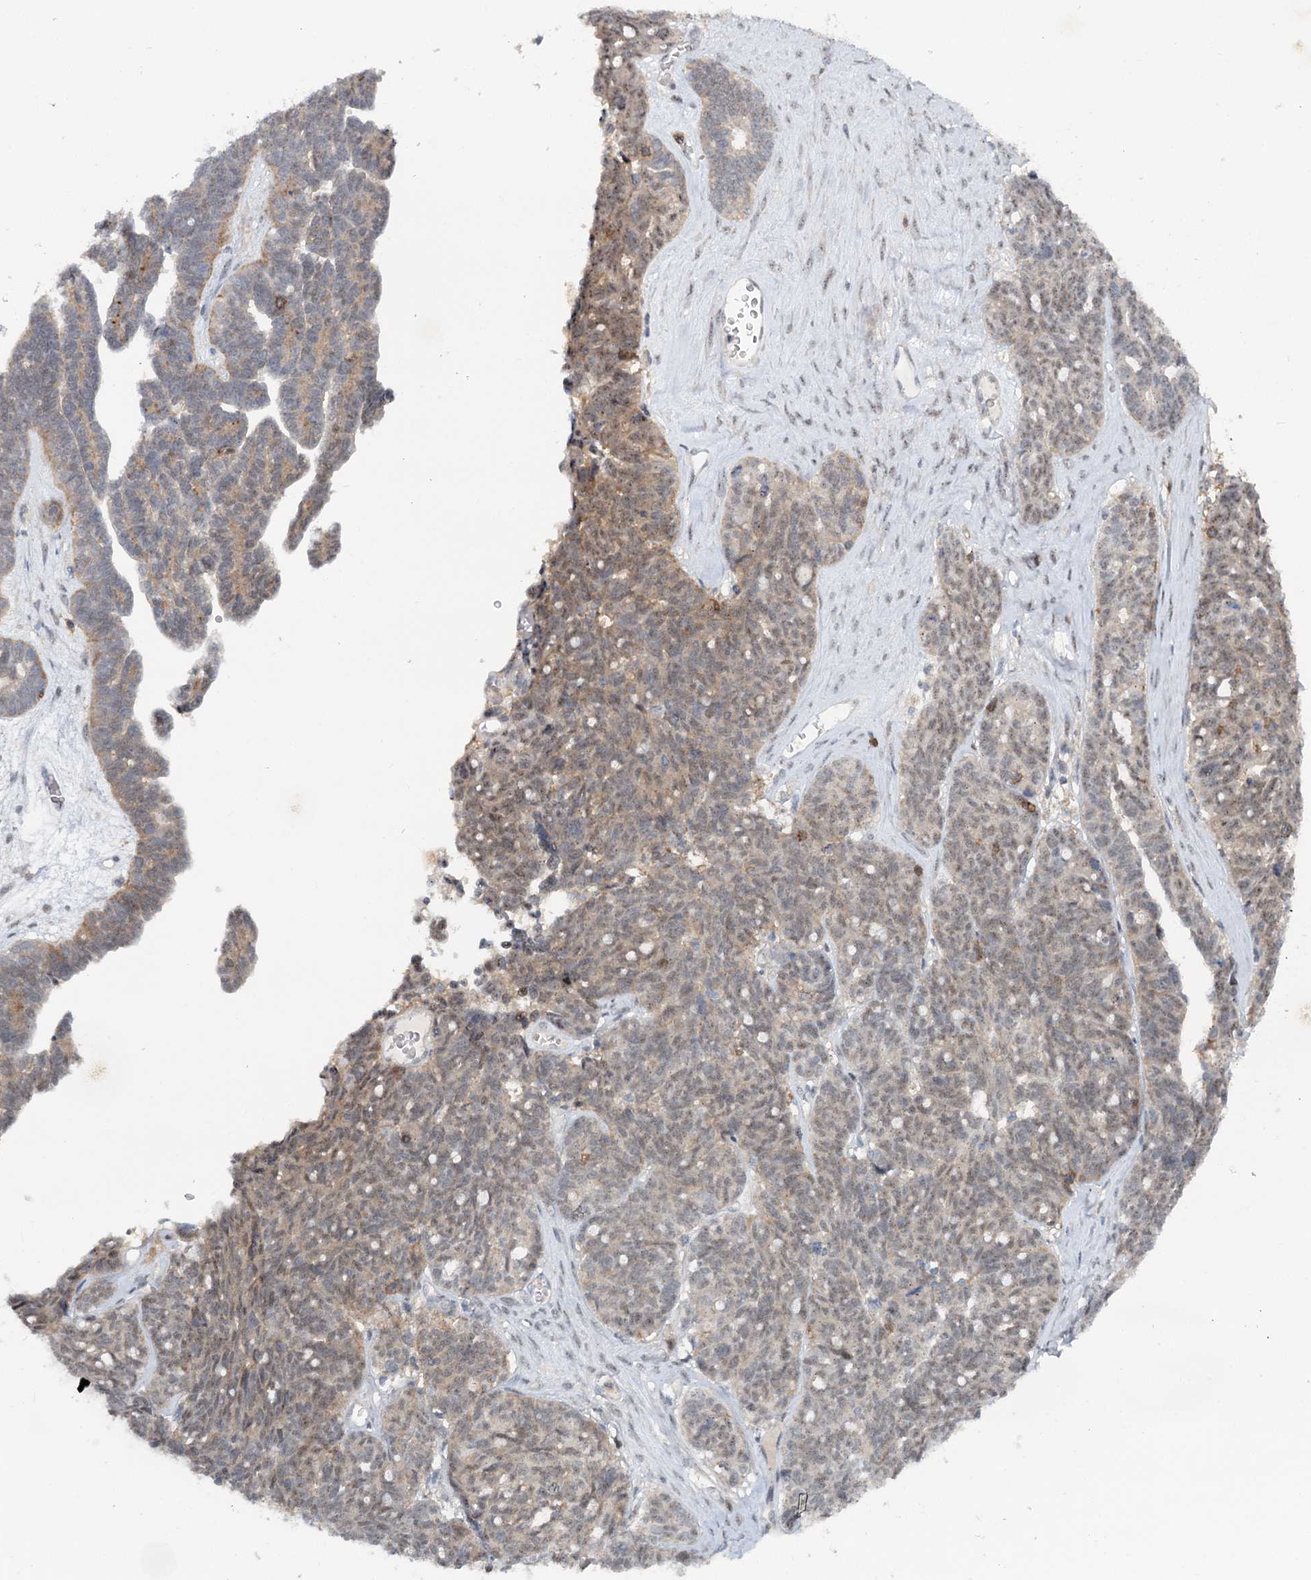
{"staining": {"intensity": "moderate", "quantity": "<25%", "location": "cytoplasmic/membranous,nuclear"}, "tissue": "ovarian cancer", "cell_type": "Tumor cells", "image_type": "cancer", "snomed": [{"axis": "morphology", "description": "Cystadenocarcinoma, serous, NOS"}, {"axis": "topography", "description": "Ovary"}], "caption": "Approximately <25% of tumor cells in ovarian cancer (serous cystadenocarcinoma) demonstrate moderate cytoplasmic/membranous and nuclear protein staining as visualized by brown immunohistochemical staining.", "gene": "CDC42SE2", "patient": {"sex": "female", "age": 79}}